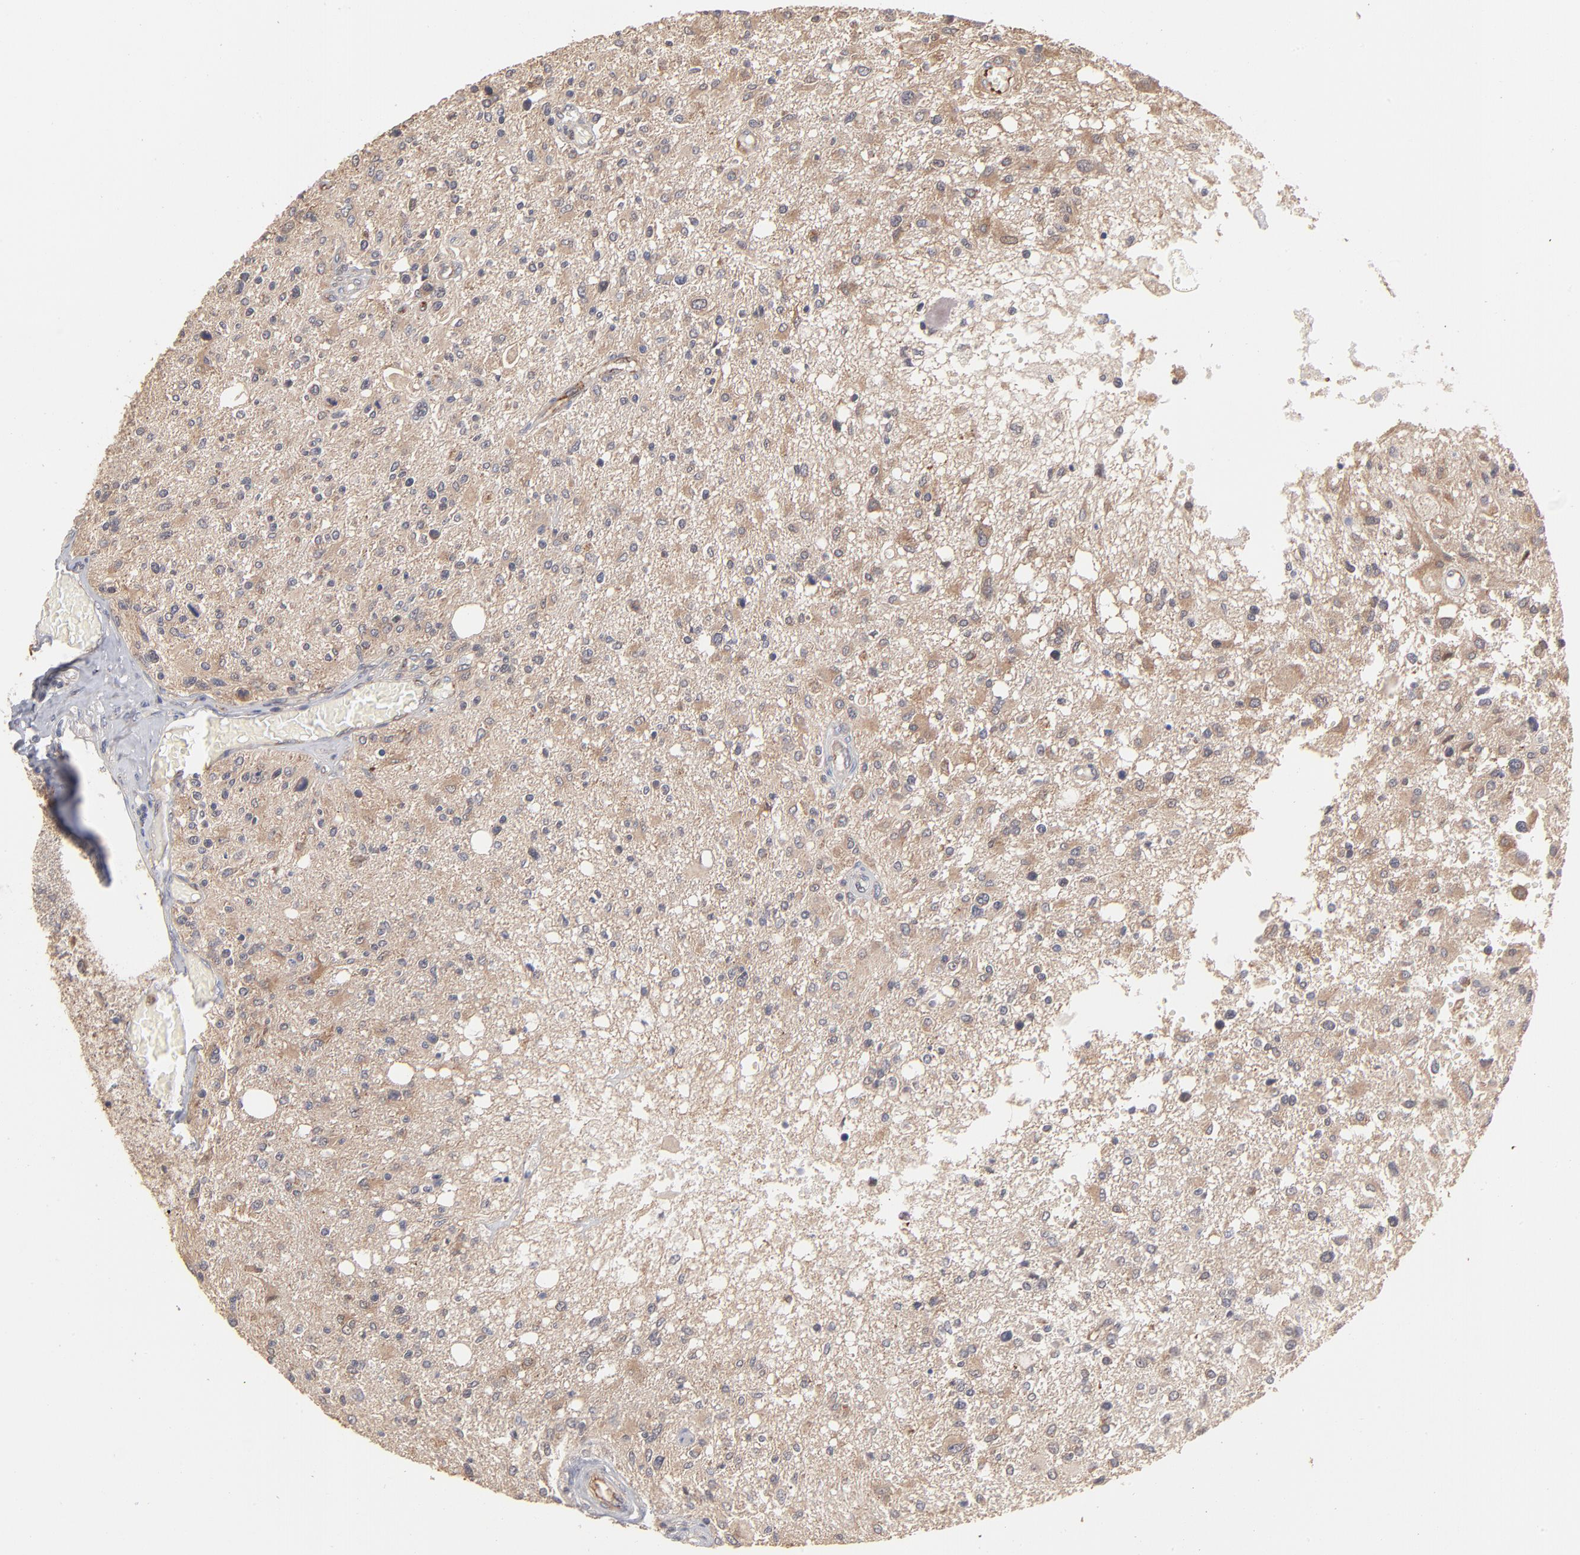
{"staining": {"intensity": "weak", "quantity": ">75%", "location": "cytoplasmic/membranous"}, "tissue": "glioma", "cell_type": "Tumor cells", "image_type": "cancer", "snomed": [{"axis": "morphology", "description": "Glioma, malignant, High grade"}, {"axis": "topography", "description": "Cerebral cortex"}], "caption": "Human malignant high-grade glioma stained for a protein (brown) demonstrates weak cytoplasmic/membranous positive expression in approximately >75% of tumor cells.", "gene": "IVNS1ABP", "patient": {"sex": "male", "age": 76}}